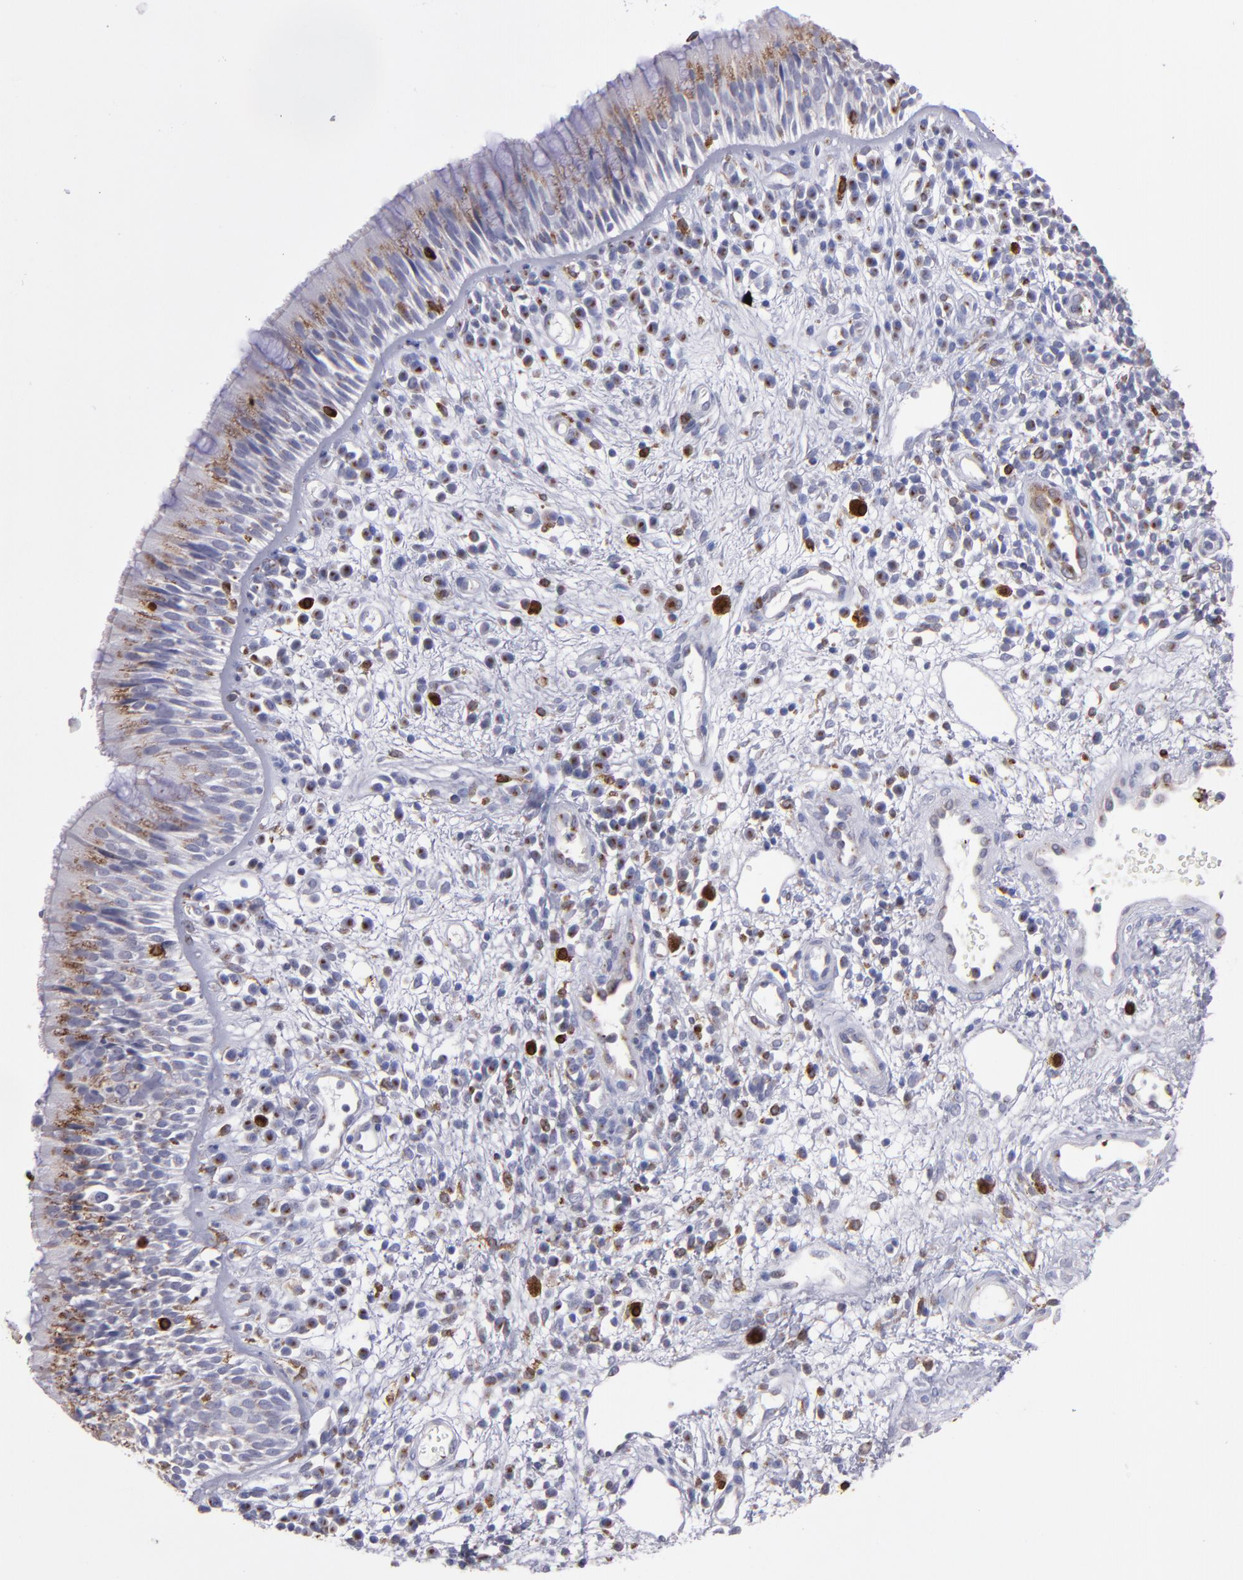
{"staining": {"intensity": "moderate", "quantity": "25%-75%", "location": "cytoplasmic/membranous"}, "tissue": "nasopharynx", "cell_type": "Respiratory epithelial cells", "image_type": "normal", "snomed": [{"axis": "morphology", "description": "Normal tissue, NOS"}, {"axis": "morphology", "description": "Inflammation, NOS"}, {"axis": "morphology", "description": "Malignant melanoma, Metastatic site"}, {"axis": "topography", "description": "Nasopharynx"}], "caption": "DAB (3,3'-diaminobenzidine) immunohistochemical staining of normal human nasopharynx shows moderate cytoplasmic/membranous protein expression in about 25%-75% of respiratory epithelial cells.", "gene": "PTGS1", "patient": {"sex": "female", "age": 55}}